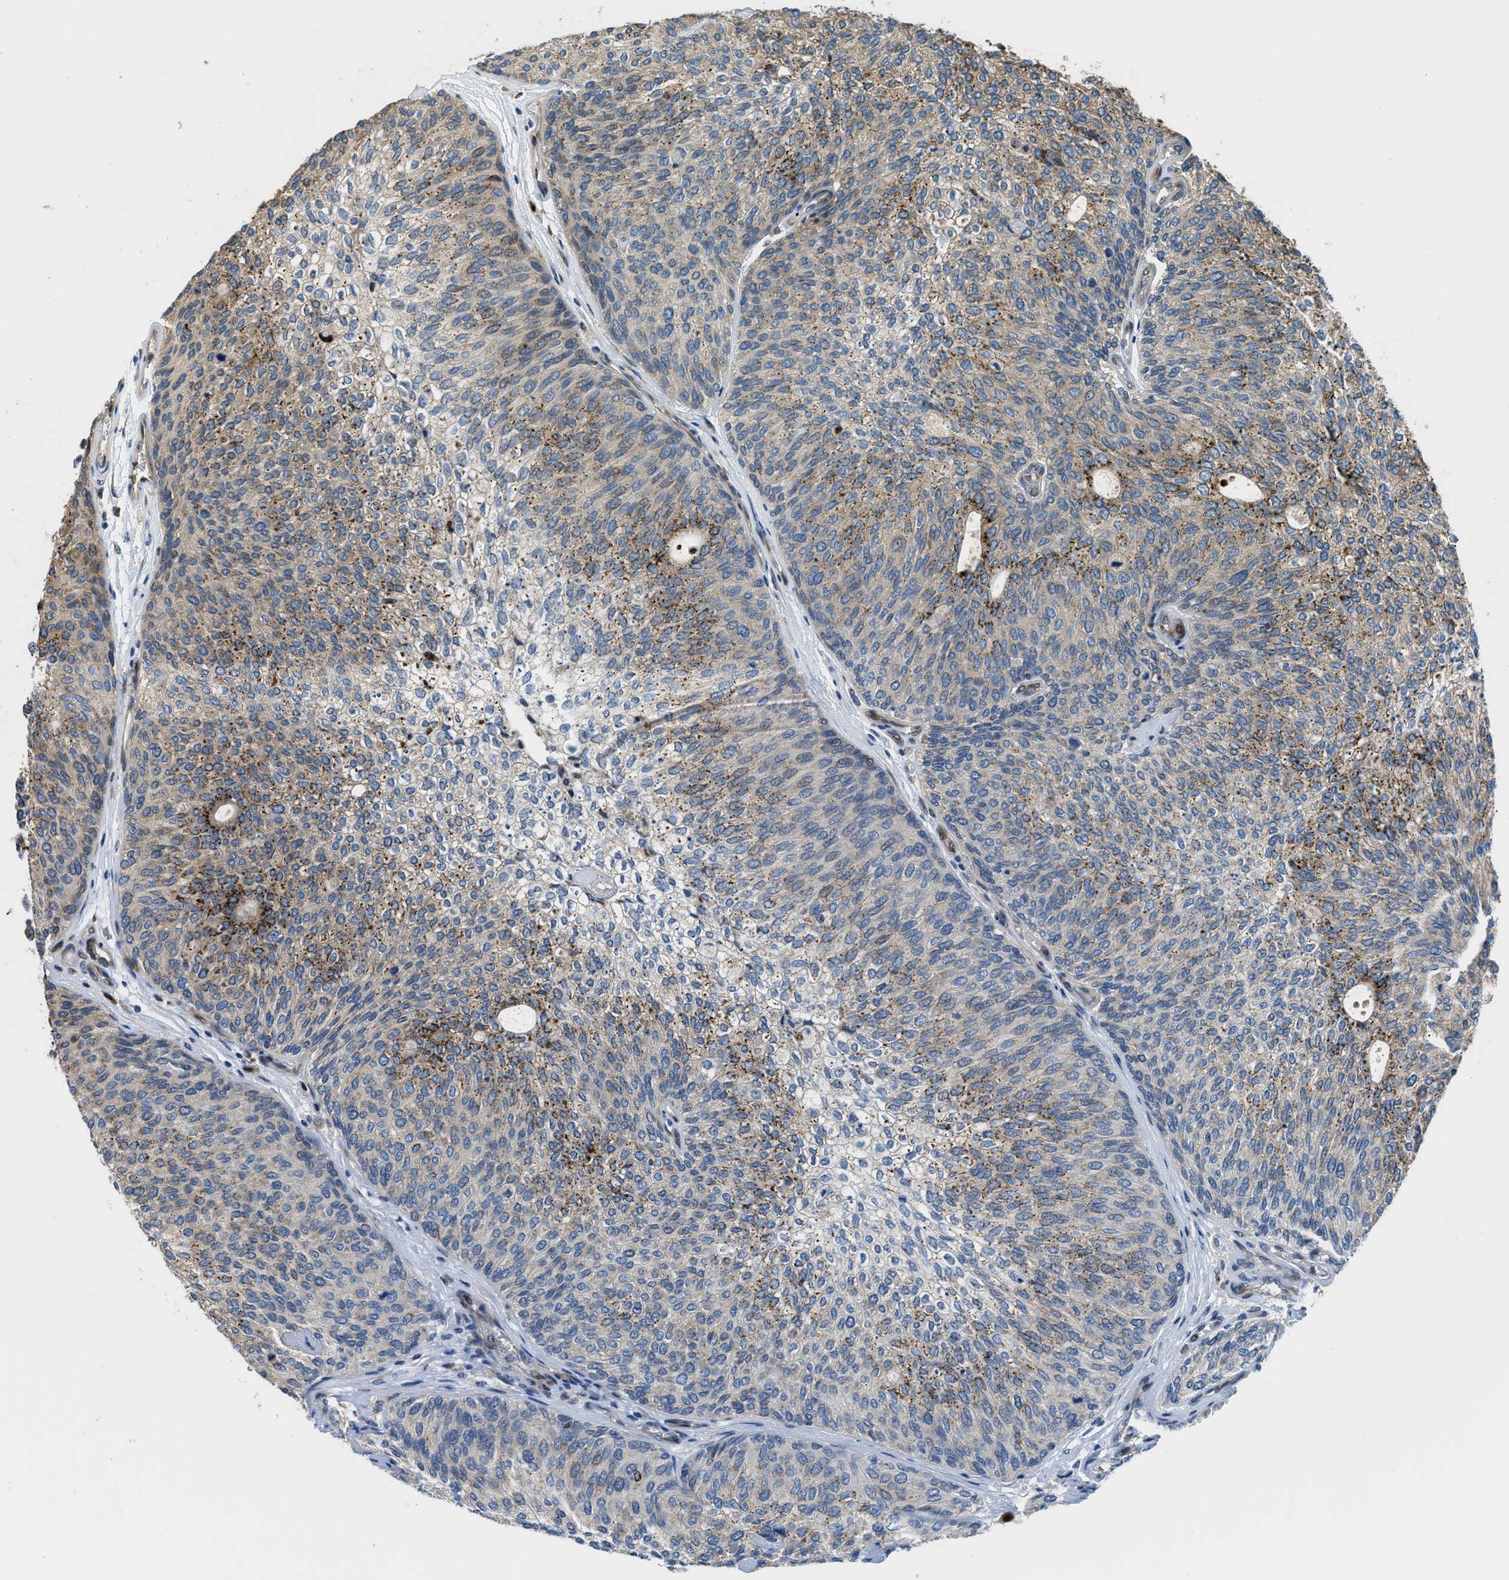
{"staining": {"intensity": "moderate", "quantity": "25%-75%", "location": "cytoplasmic/membranous"}, "tissue": "urothelial cancer", "cell_type": "Tumor cells", "image_type": "cancer", "snomed": [{"axis": "morphology", "description": "Urothelial carcinoma, Low grade"}, {"axis": "topography", "description": "Urinary bladder"}], "caption": "Immunohistochemistry (IHC) histopathology image of neoplastic tissue: human urothelial carcinoma (low-grade) stained using immunohistochemistry demonstrates medium levels of moderate protein expression localized specifically in the cytoplasmic/membranous of tumor cells, appearing as a cytoplasmic/membranous brown color.", "gene": "FUT8", "patient": {"sex": "female", "age": 79}}